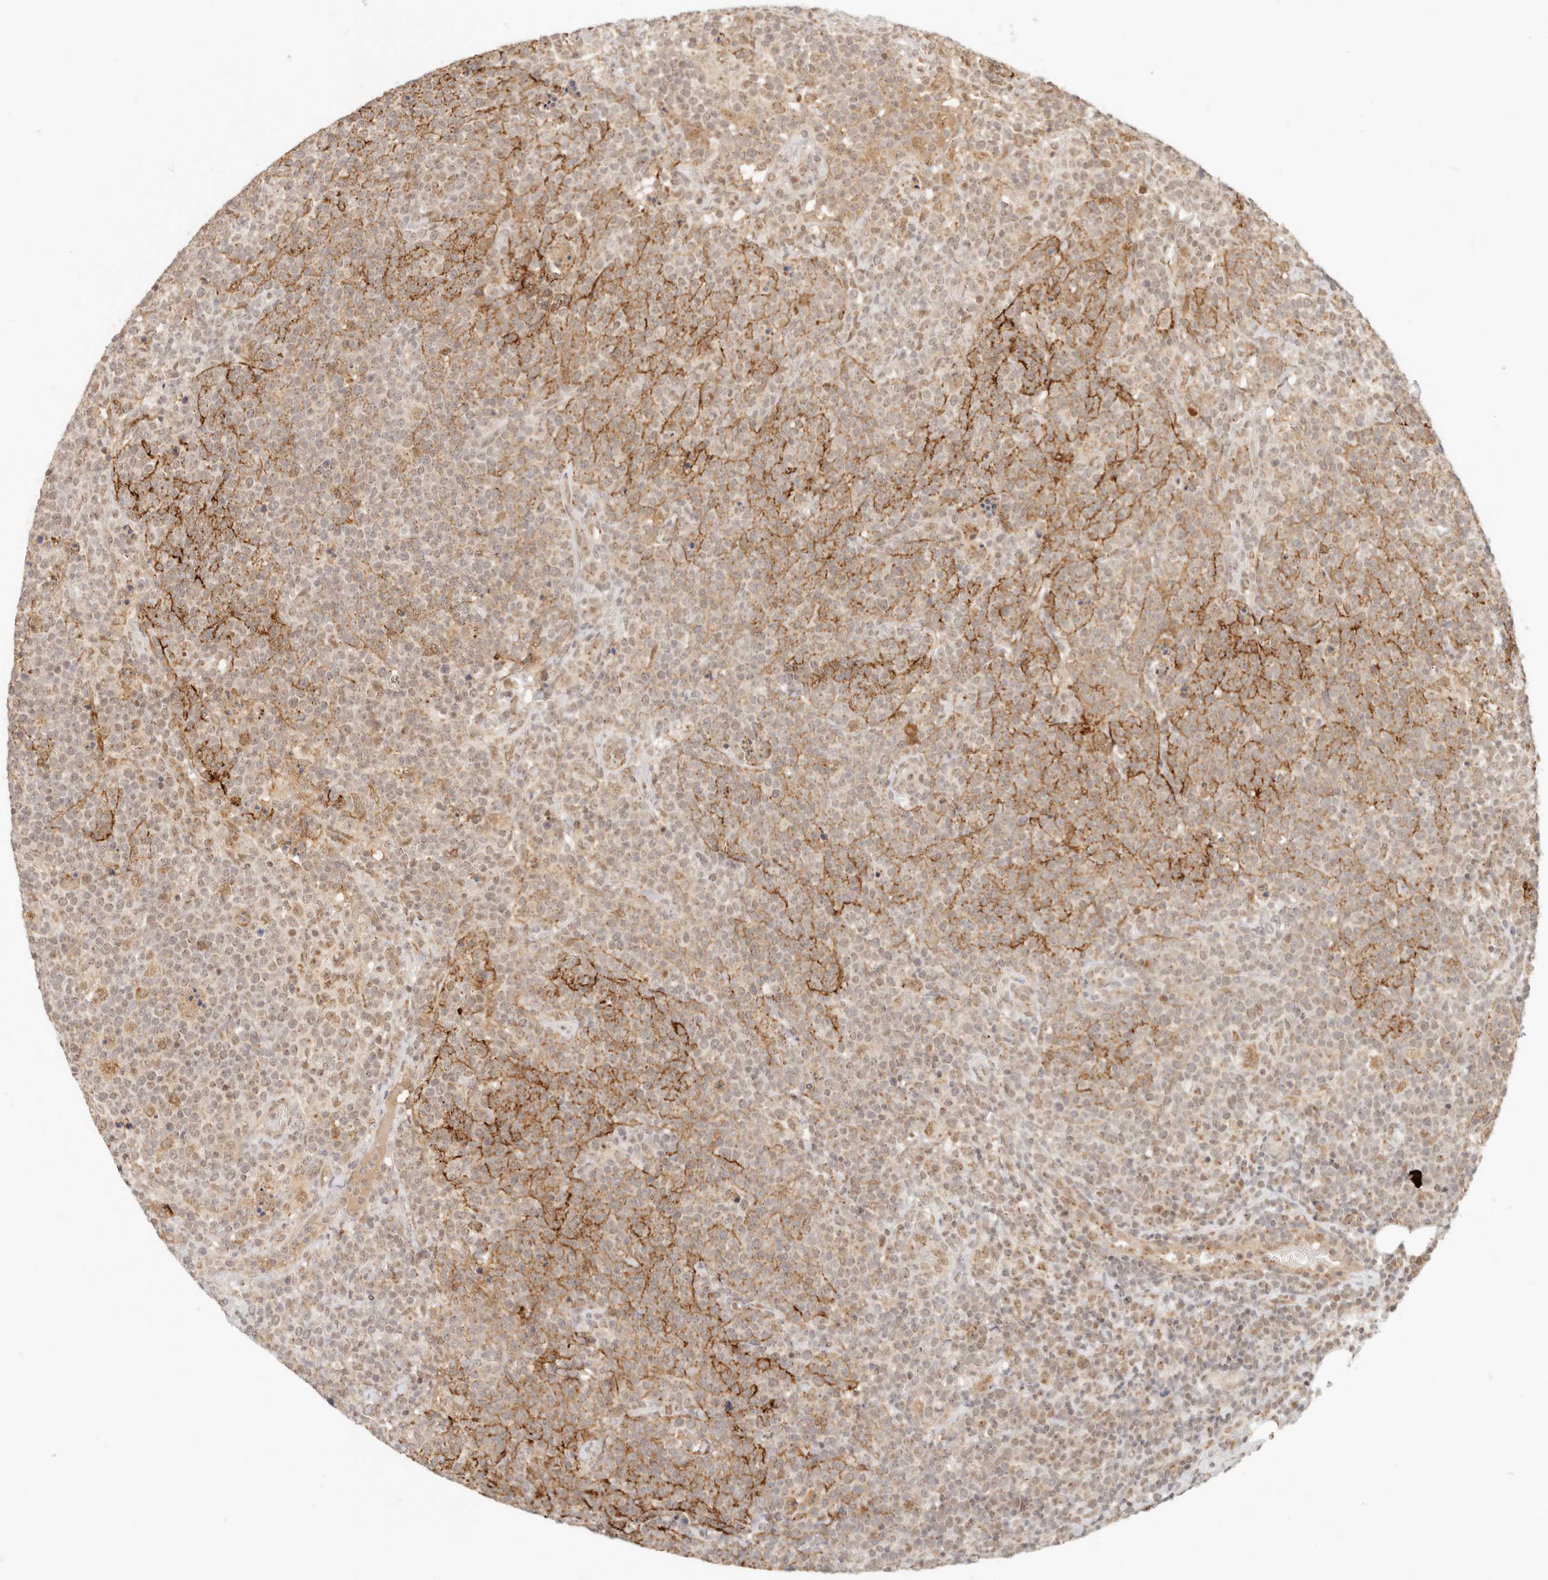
{"staining": {"intensity": "weak", "quantity": ">75%", "location": "cytoplasmic/membranous,nuclear"}, "tissue": "lymphoma", "cell_type": "Tumor cells", "image_type": "cancer", "snomed": [{"axis": "morphology", "description": "Malignant lymphoma, non-Hodgkin's type, High grade"}, {"axis": "topography", "description": "Lymph node"}], "caption": "A brown stain highlights weak cytoplasmic/membranous and nuclear expression of a protein in human high-grade malignant lymphoma, non-Hodgkin's type tumor cells. (DAB (3,3'-diaminobenzidine) IHC, brown staining for protein, blue staining for nuclei).", "gene": "INTS11", "patient": {"sex": "male", "age": 61}}